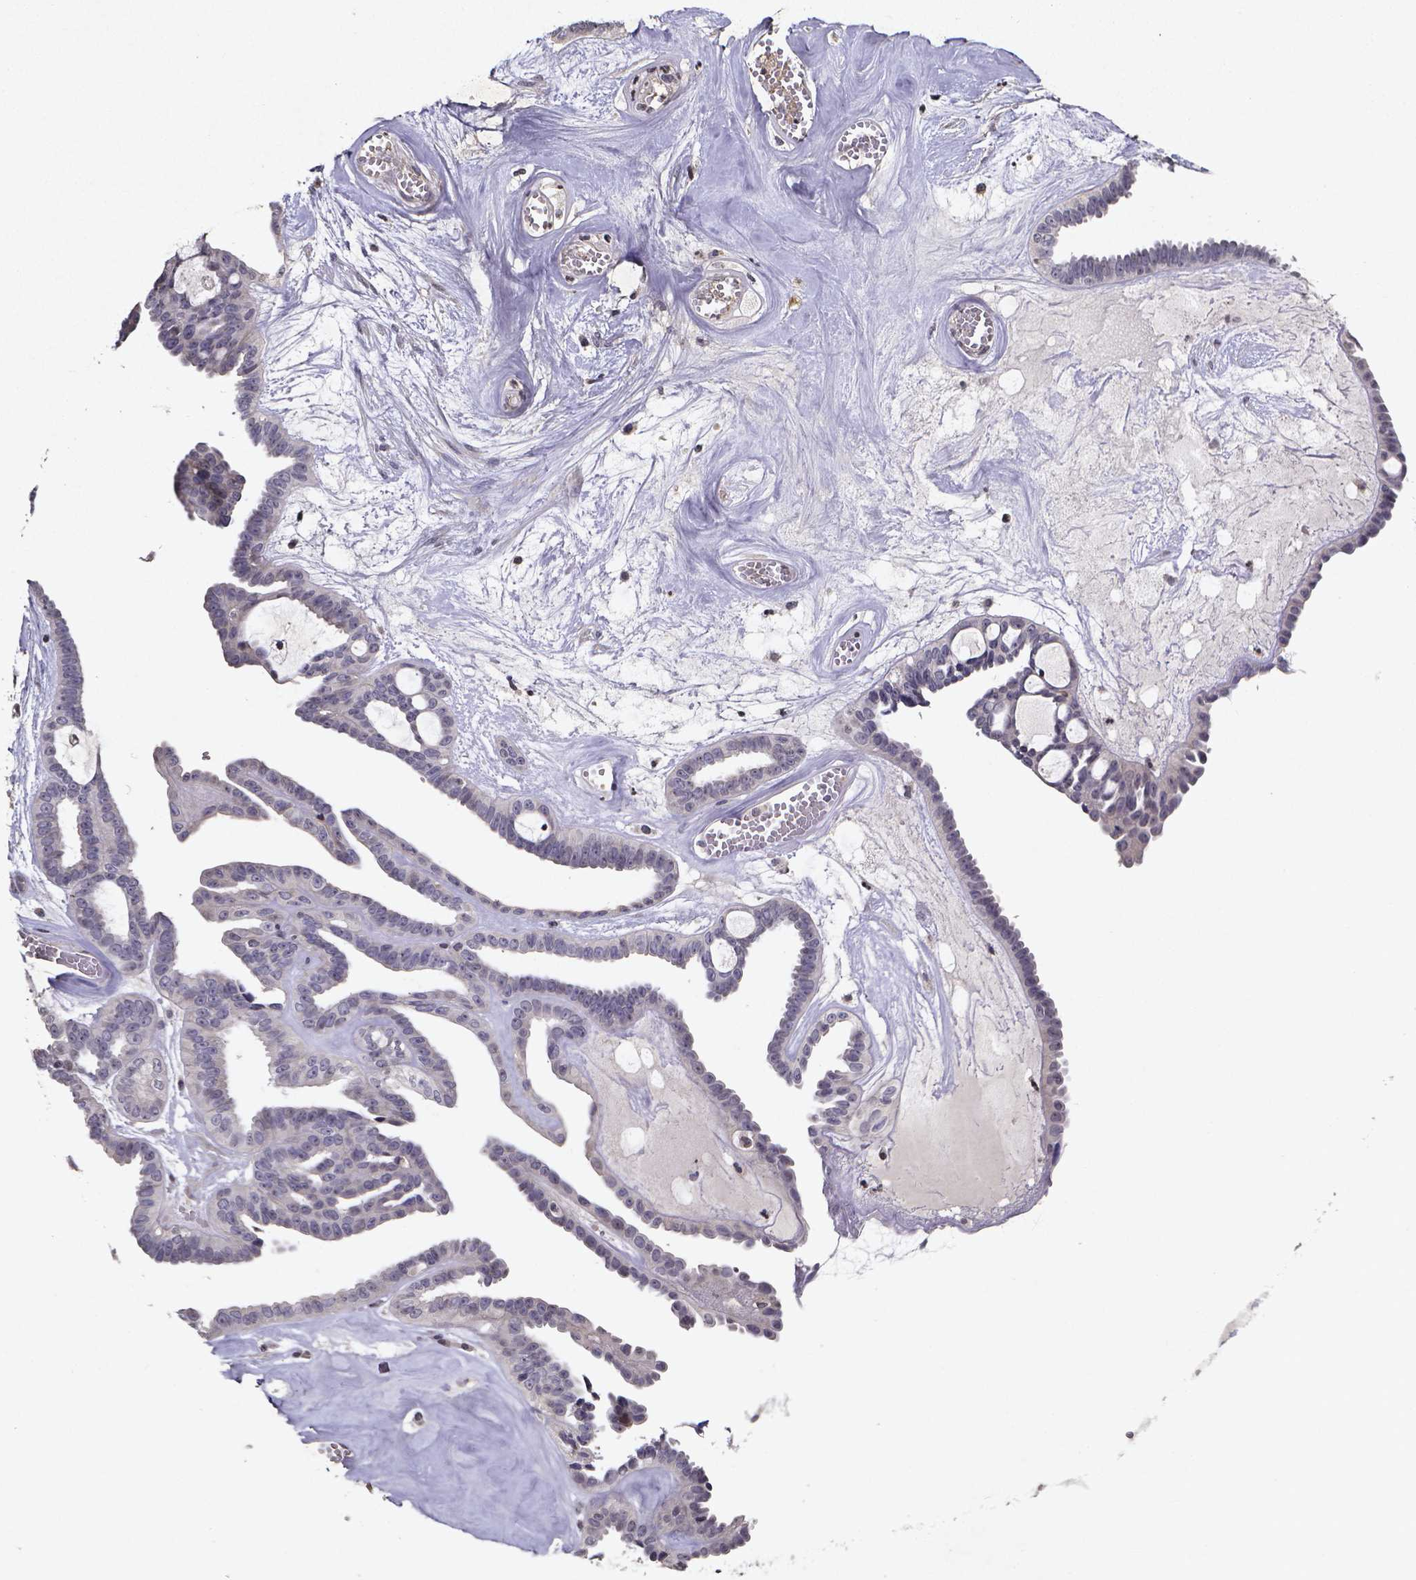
{"staining": {"intensity": "negative", "quantity": "none", "location": "none"}, "tissue": "ovarian cancer", "cell_type": "Tumor cells", "image_type": "cancer", "snomed": [{"axis": "morphology", "description": "Cystadenocarcinoma, serous, NOS"}, {"axis": "topography", "description": "Ovary"}], "caption": "DAB immunohistochemical staining of human ovarian cancer demonstrates no significant expression in tumor cells.", "gene": "TP73", "patient": {"sex": "female", "age": 71}}